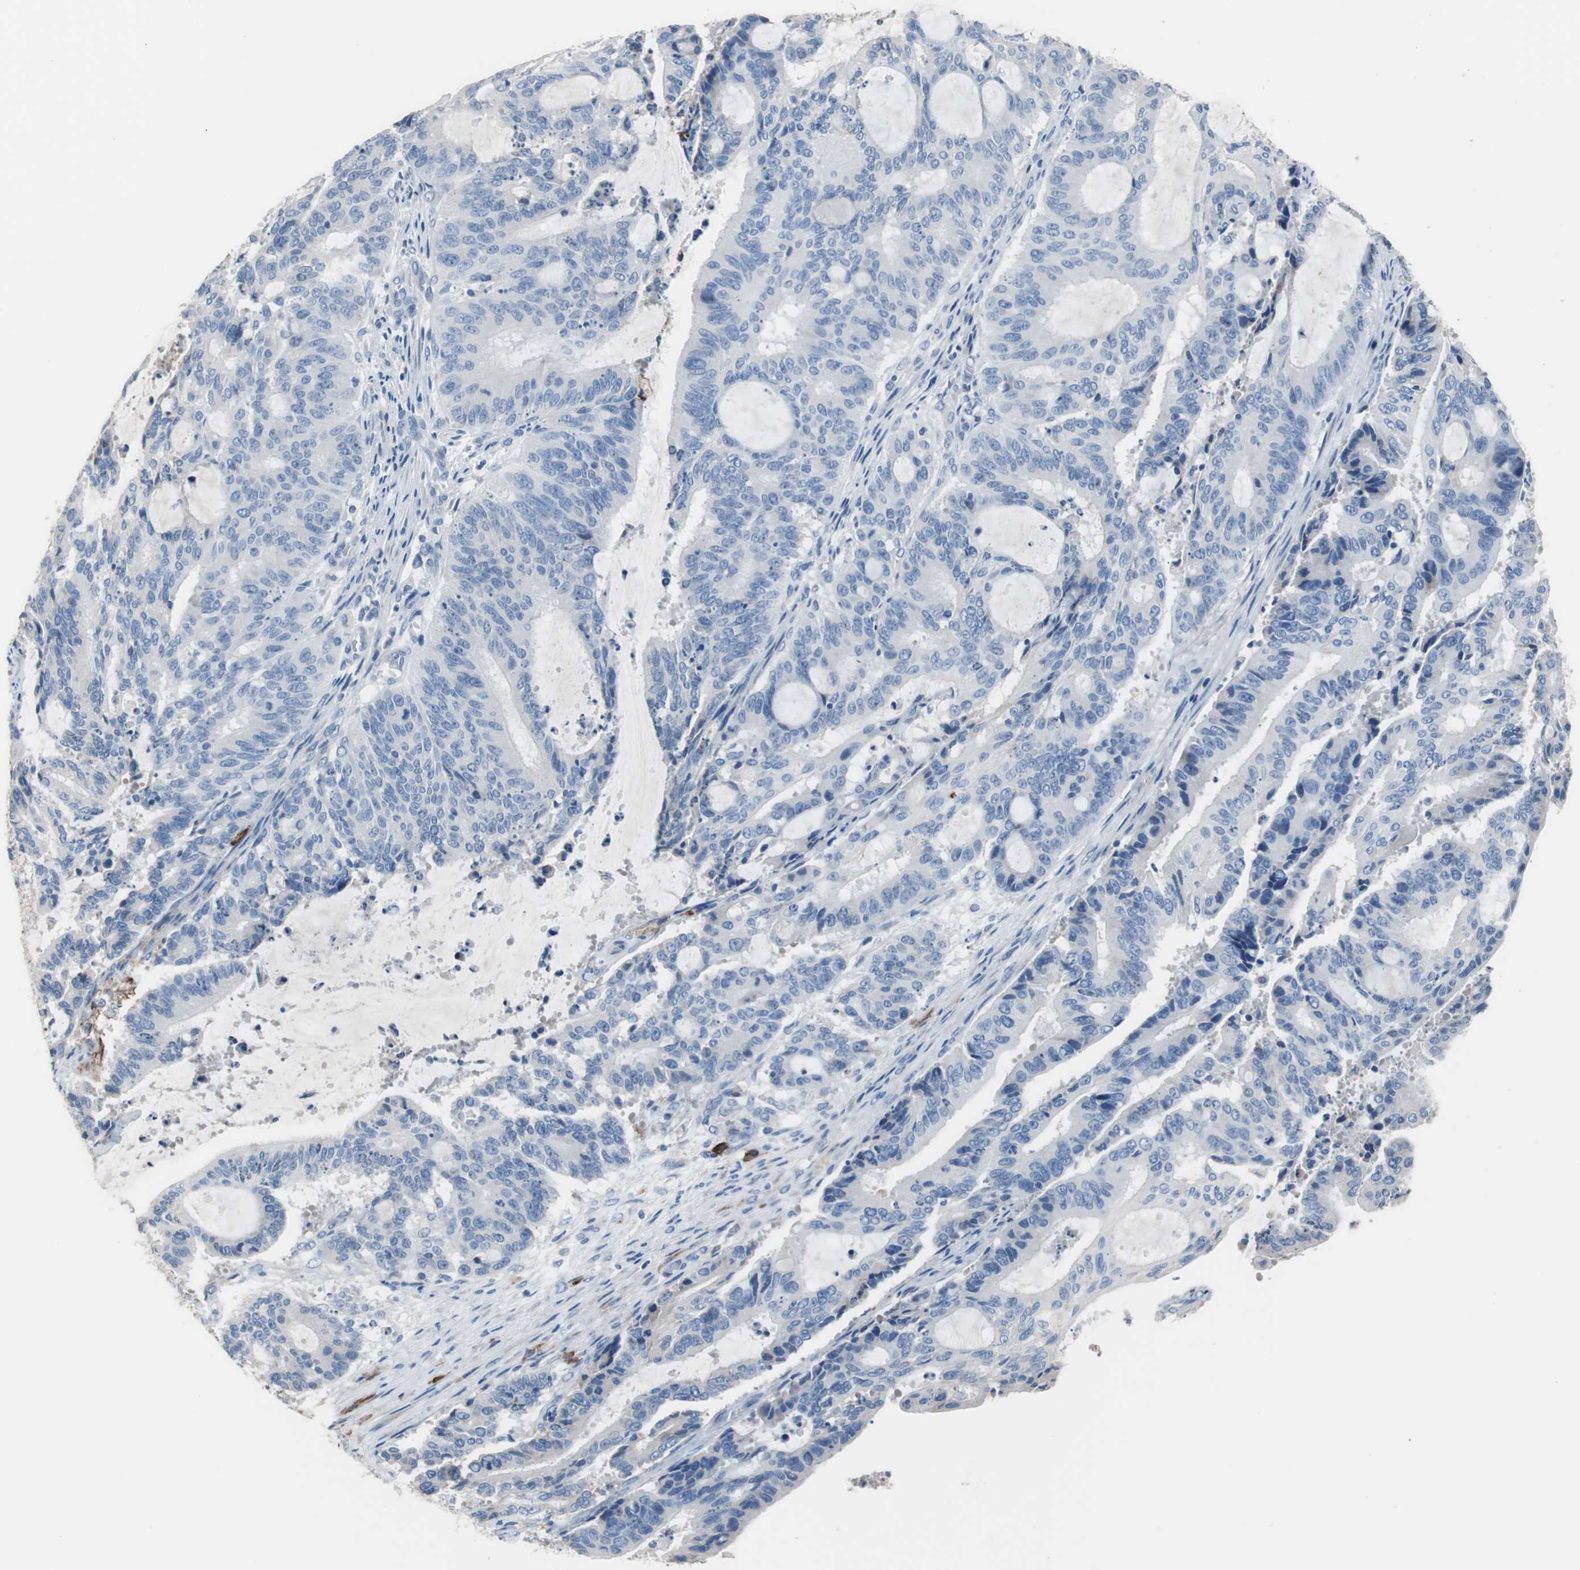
{"staining": {"intensity": "negative", "quantity": "none", "location": "none"}, "tissue": "liver cancer", "cell_type": "Tumor cells", "image_type": "cancer", "snomed": [{"axis": "morphology", "description": "Cholangiocarcinoma"}, {"axis": "topography", "description": "Liver"}], "caption": "Tumor cells are negative for brown protein staining in liver cancer.", "gene": "FCGR2B", "patient": {"sex": "female", "age": 73}}